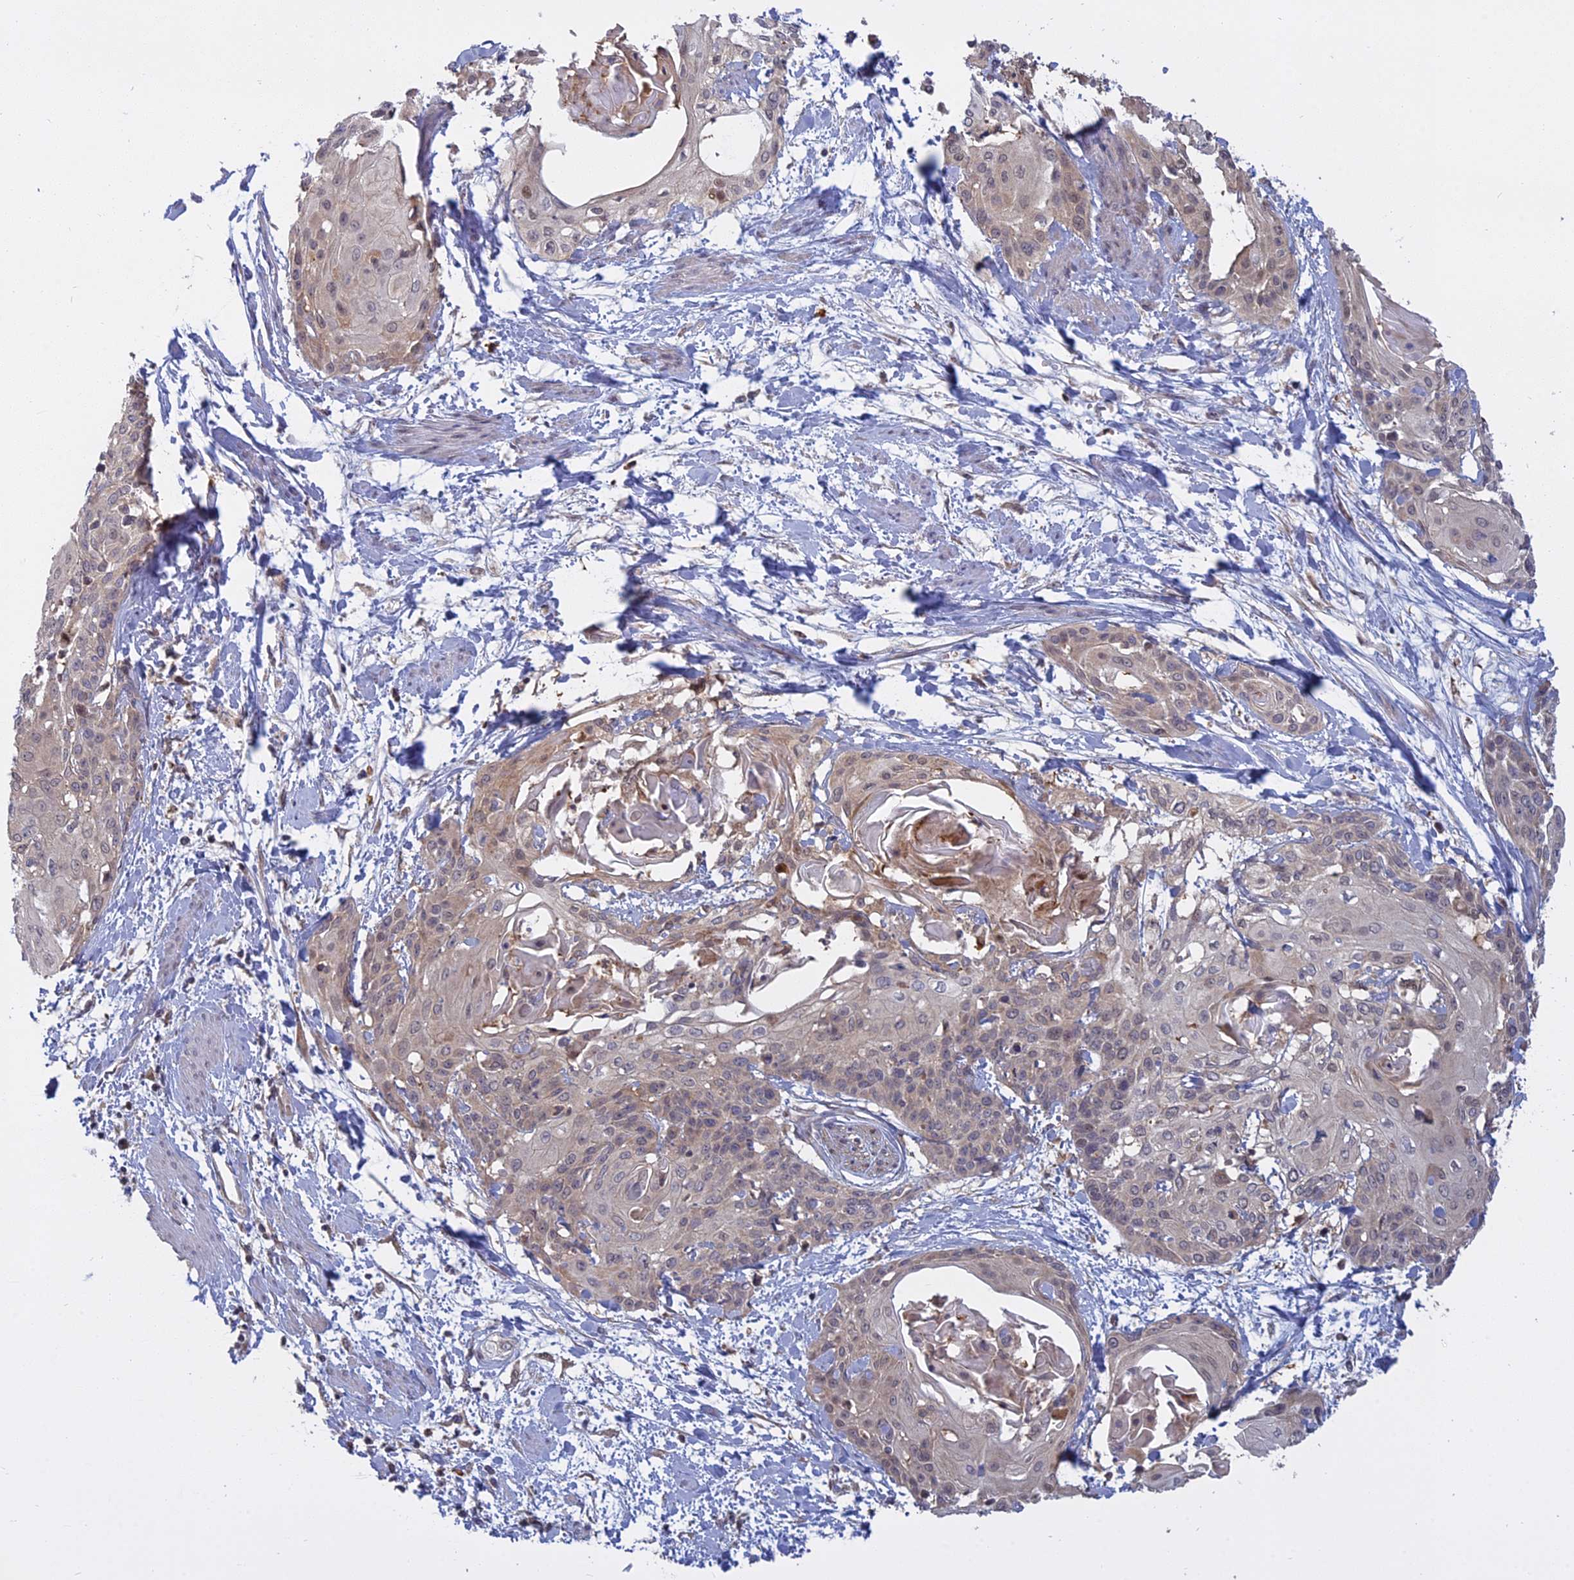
{"staining": {"intensity": "weak", "quantity": "<25%", "location": "cytoplasmic/membranous"}, "tissue": "cervical cancer", "cell_type": "Tumor cells", "image_type": "cancer", "snomed": [{"axis": "morphology", "description": "Squamous cell carcinoma, NOS"}, {"axis": "topography", "description": "Cervix"}], "caption": "Cervical squamous cell carcinoma was stained to show a protein in brown. There is no significant expression in tumor cells.", "gene": "TMEM208", "patient": {"sex": "female", "age": 57}}